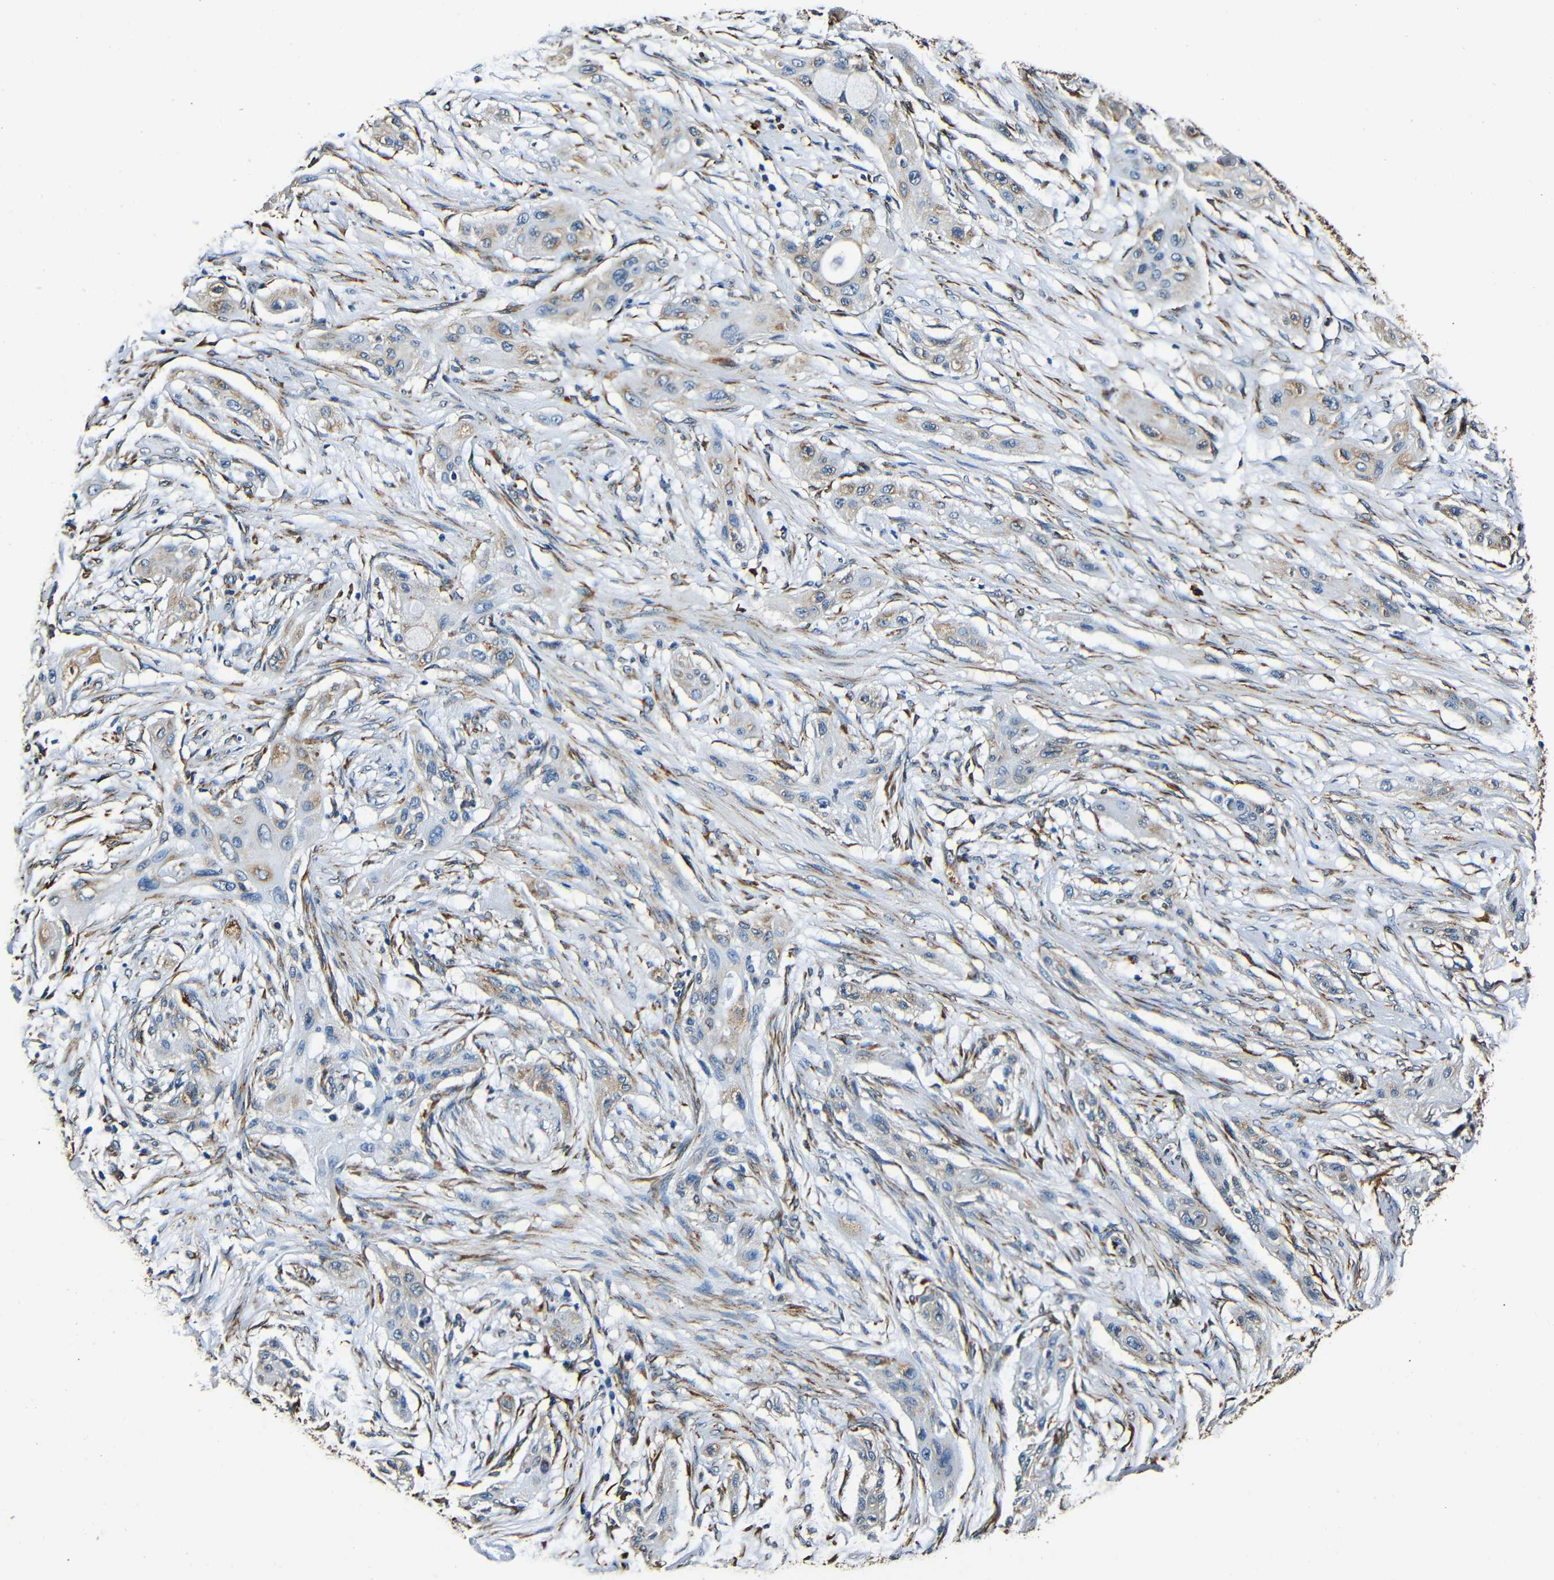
{"staining": {"intensity": "weak", "quantity": ">75%", "location": "cytoplasmic/membranous"}, "tissue": "lung cancer", "cell_type": "Tumor cells", "image_type": "cancer", "snomed": [{"axis": "morphology", "description": "Squamous cell carcinoma, NOS"}, {"axis": "topography", "description": "Lung"}], "caption": "An immunohistochemistry histopathology image of neoplastic tissue is shown. Protein staining in brown shows weak cytoplasmic/membranous positivity in lung cancer (squamous cell carcinoma) within tumor cells. The protein is shown in brown color, while the nuclei are stained blue.", "gene": "RRBP1", "patient": {"sex": "female", "age": 47}}